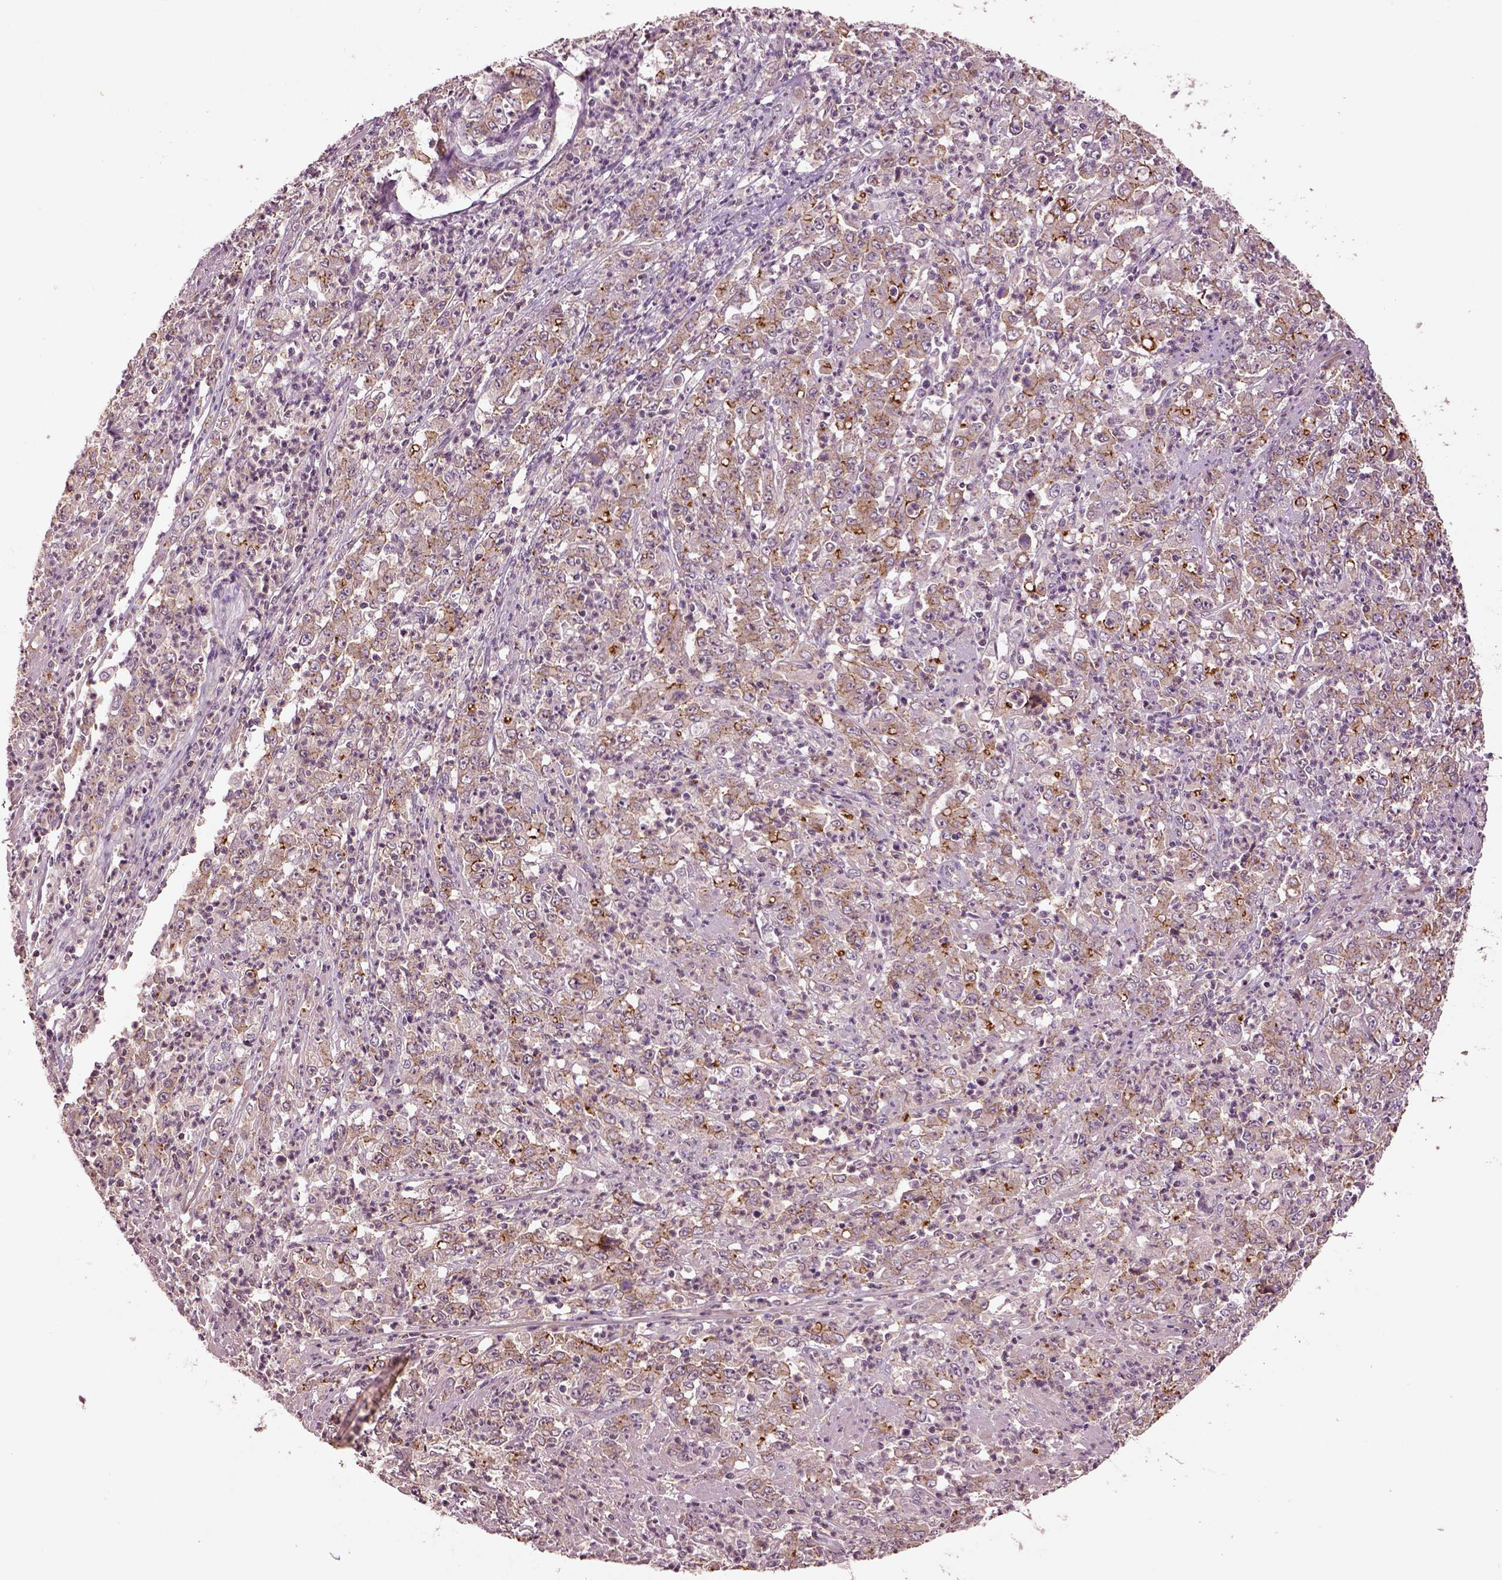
{"staining": {"intensity": "moderate", "quantity": "25%-75%", "location": "cytoplasmic/membranous"}, "tissue": "stomach cancer", "cell_type": "Tumor cells", "image_type": "cancer", "snomed": [{"axis": "morphology", "description": "Adenocarcinoma, NOS"}, {"axis": "topography", "description": "Stomach, lower"}], "caption": "Adenocarcinoma (stomach) was stained to show a protein in brown. There is medium levels of moderate cytoplasmic/membranous positivity in about 25%-75% of tumor cells.", "gene": "MTHFS", "patient": {"sex": "female", "age": 71}}